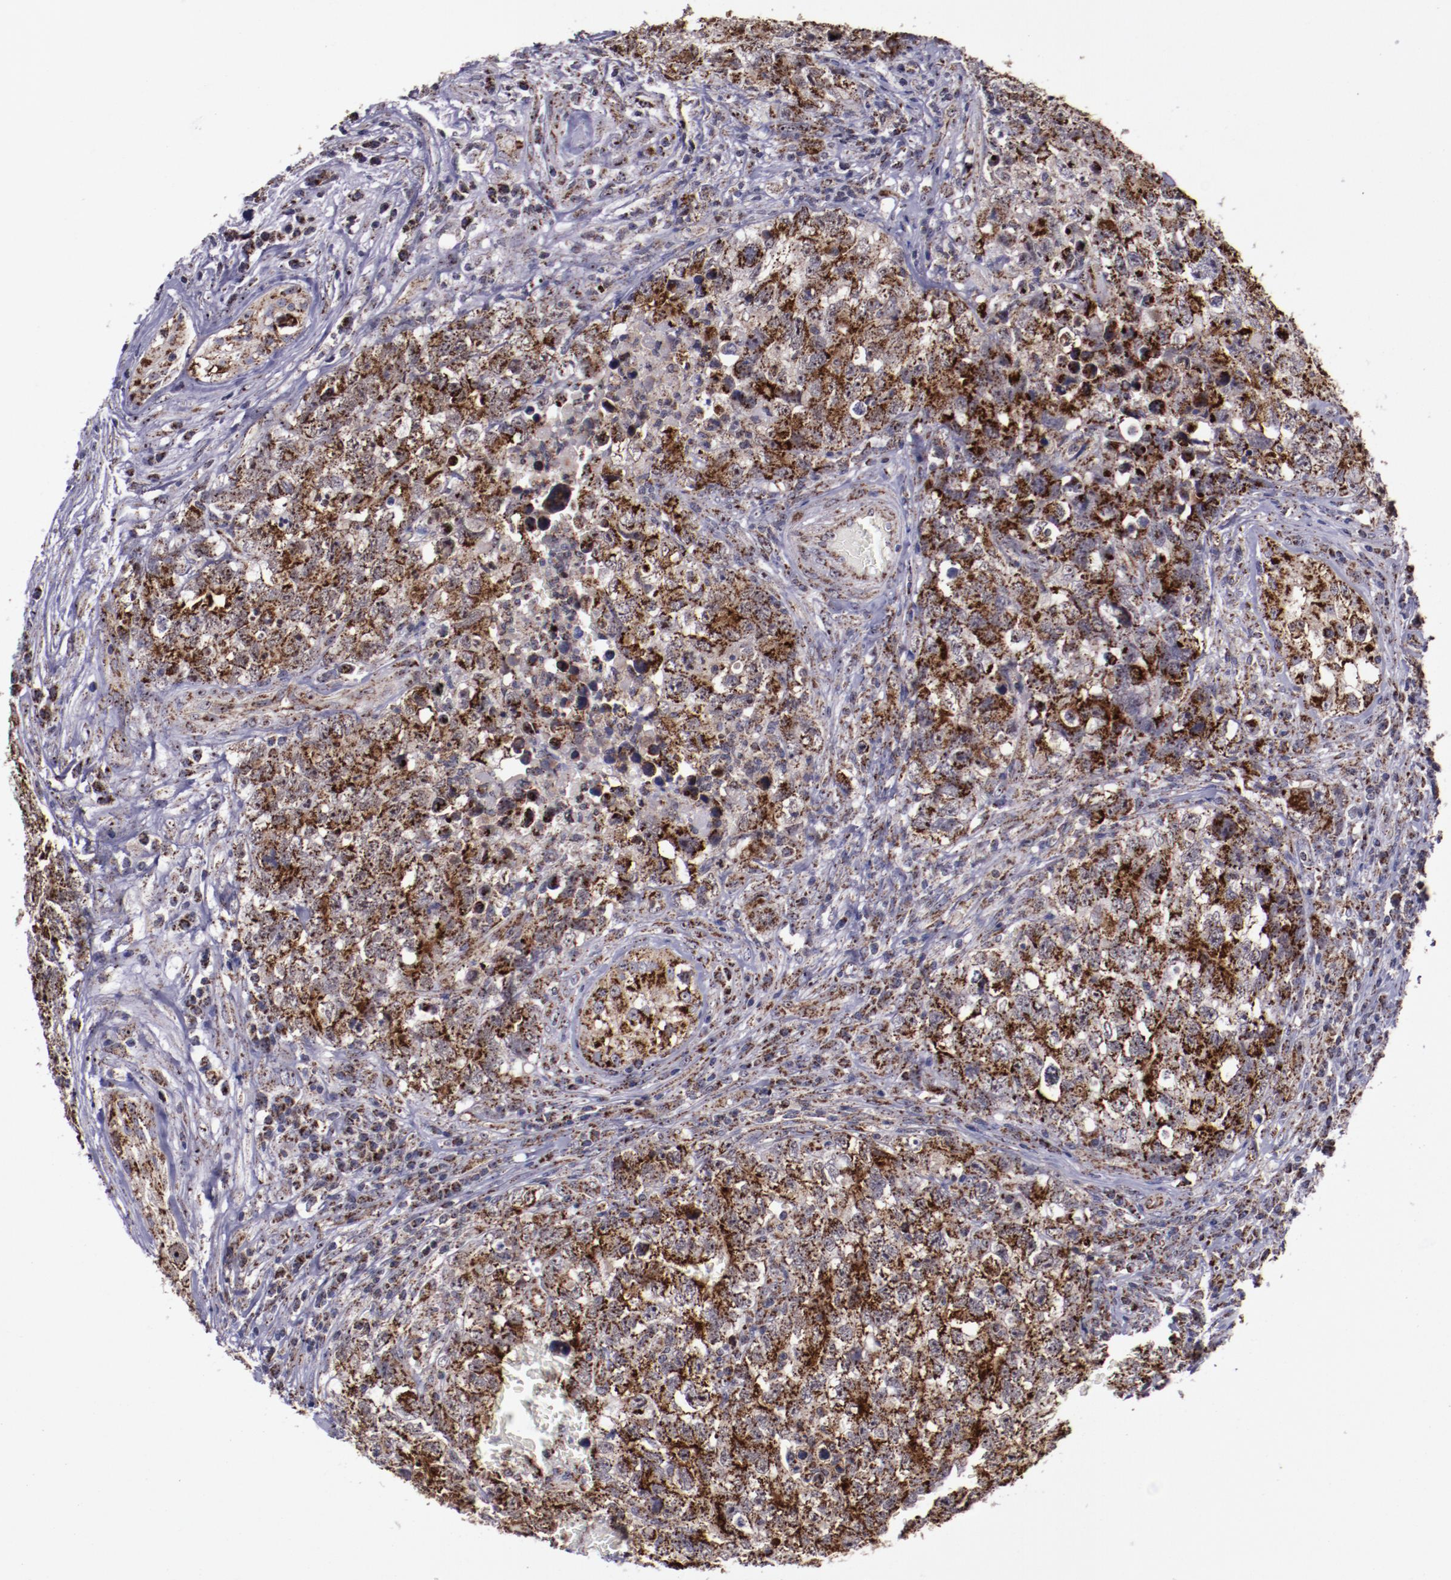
{"staining": {"intensity": "moderate", "quantity": ">75%", "location": "cytoplasmic/membranous"}, "tissue": "testis cancer", "cell_type": "Tumor cells", "image_type": "cancer", "snomed": [{"axis": "morphology", "description": "Carcinoma, Embryonal, NOS"}, {"axis": "topography", "description": "Testis"}], "caption": "Testis cancer stained for a protein (brown) reveals moderate cytoplasmic/membranous positive staining in about >75% of tumor cells.", "gene": "LONP1", "patient": {"sex": "male", "age": 31}}